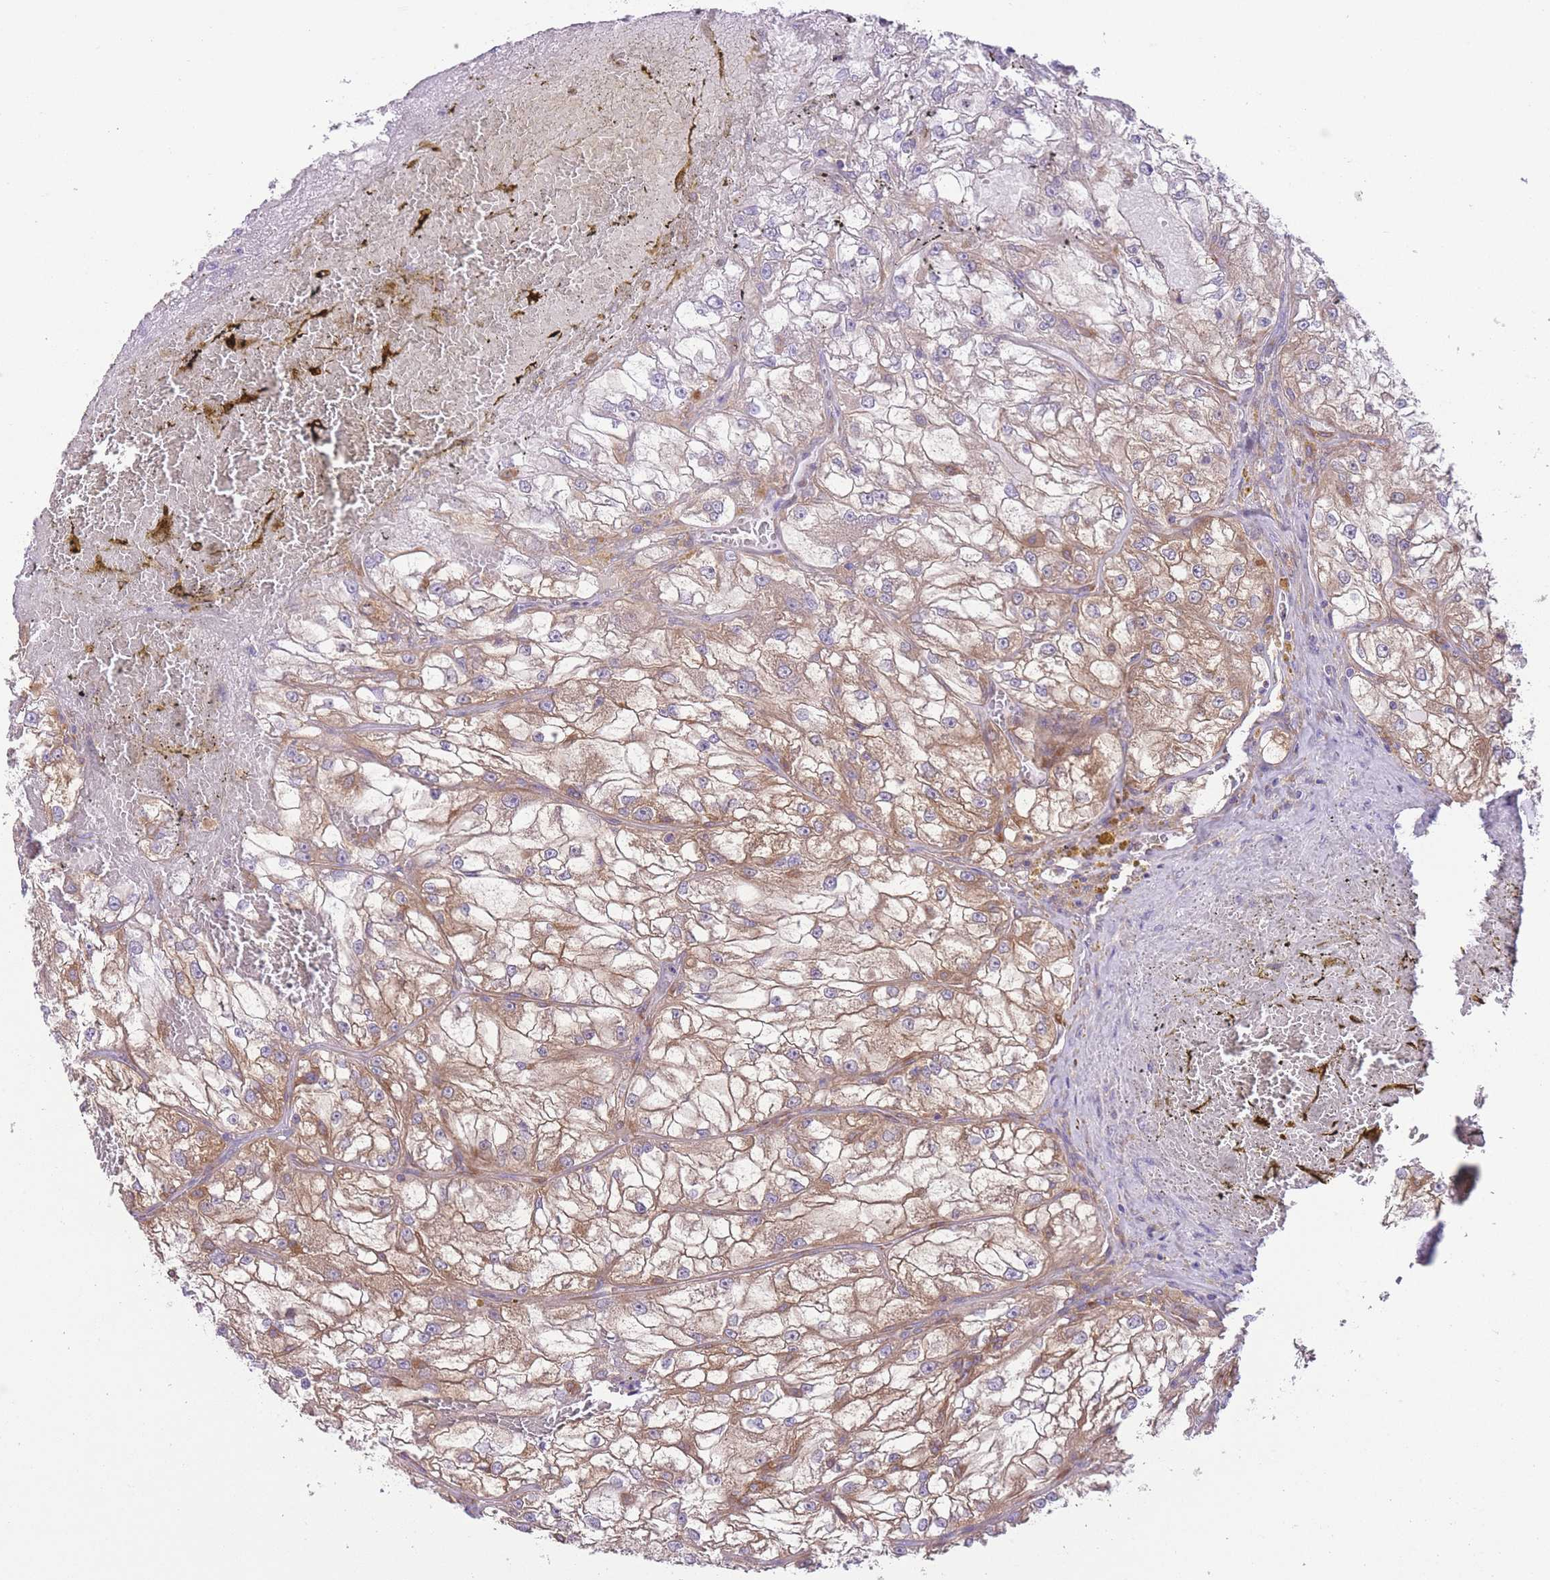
{"staining": {"intensity": "weak", "quantity": "<25%", "location": "cytoplasmic/membranous"}, "tissue": "renal cancer", "cell_type": "Tumor cells", "image_type": "cancer", "snomed": [{"axis": "morphology", "description": "Adenocarcinoma, NOS"}, {"axis": "topography", "description": "Kidney"}], "caption": "IHC of renal cancer (adenocarcinoma) shows no positivity in tumor cells. The staining was performed using DAB to visualize the protein expression in brown, while the nuclei were stained in blue with hematoxylin (Magnification: 20x).", "gene": "PRKAR1A", "patient": {"sex": "female", "age": 72}}